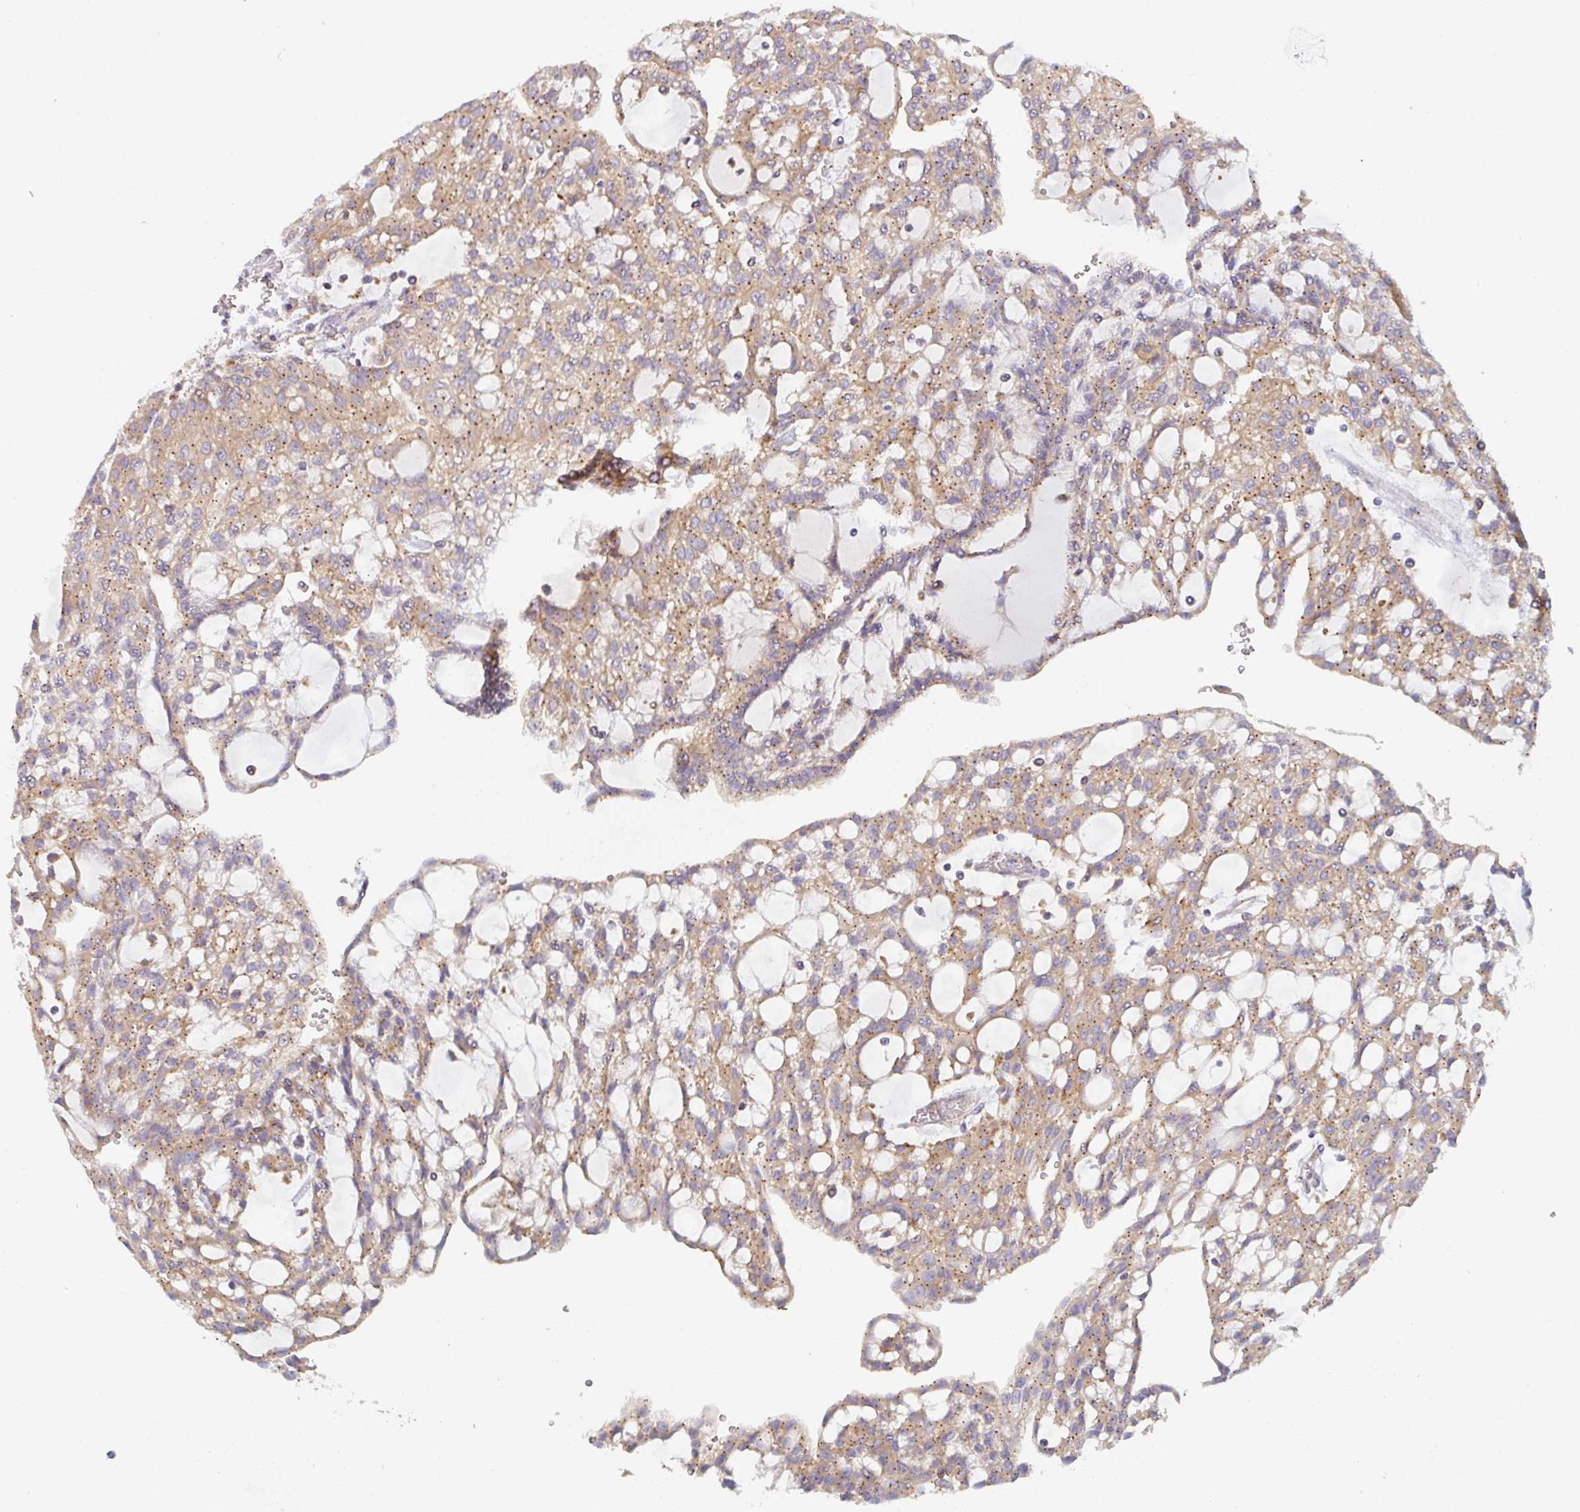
{"staining": {"intensity": "weak", "quantity": ">75%", "location": "cytoplasmic/membranous"}, "tissue": "renal cancer", "cell_type": "Tumor cells", "image_type": "cancer", "snomed": [{"axis": "morphology", "description": "Adenocarcinoma, NOS"}, {"axis": "topography", "description": "Kidney"}], "caption": "Adenocarcinoma (renal) stained with a brown dye demonstrates weak cytoplasmic/membranous positive positivity in approximately >75% of tumor cells.", "gene": "SNX5", "patient": {"sex": "male", "age": 63}}